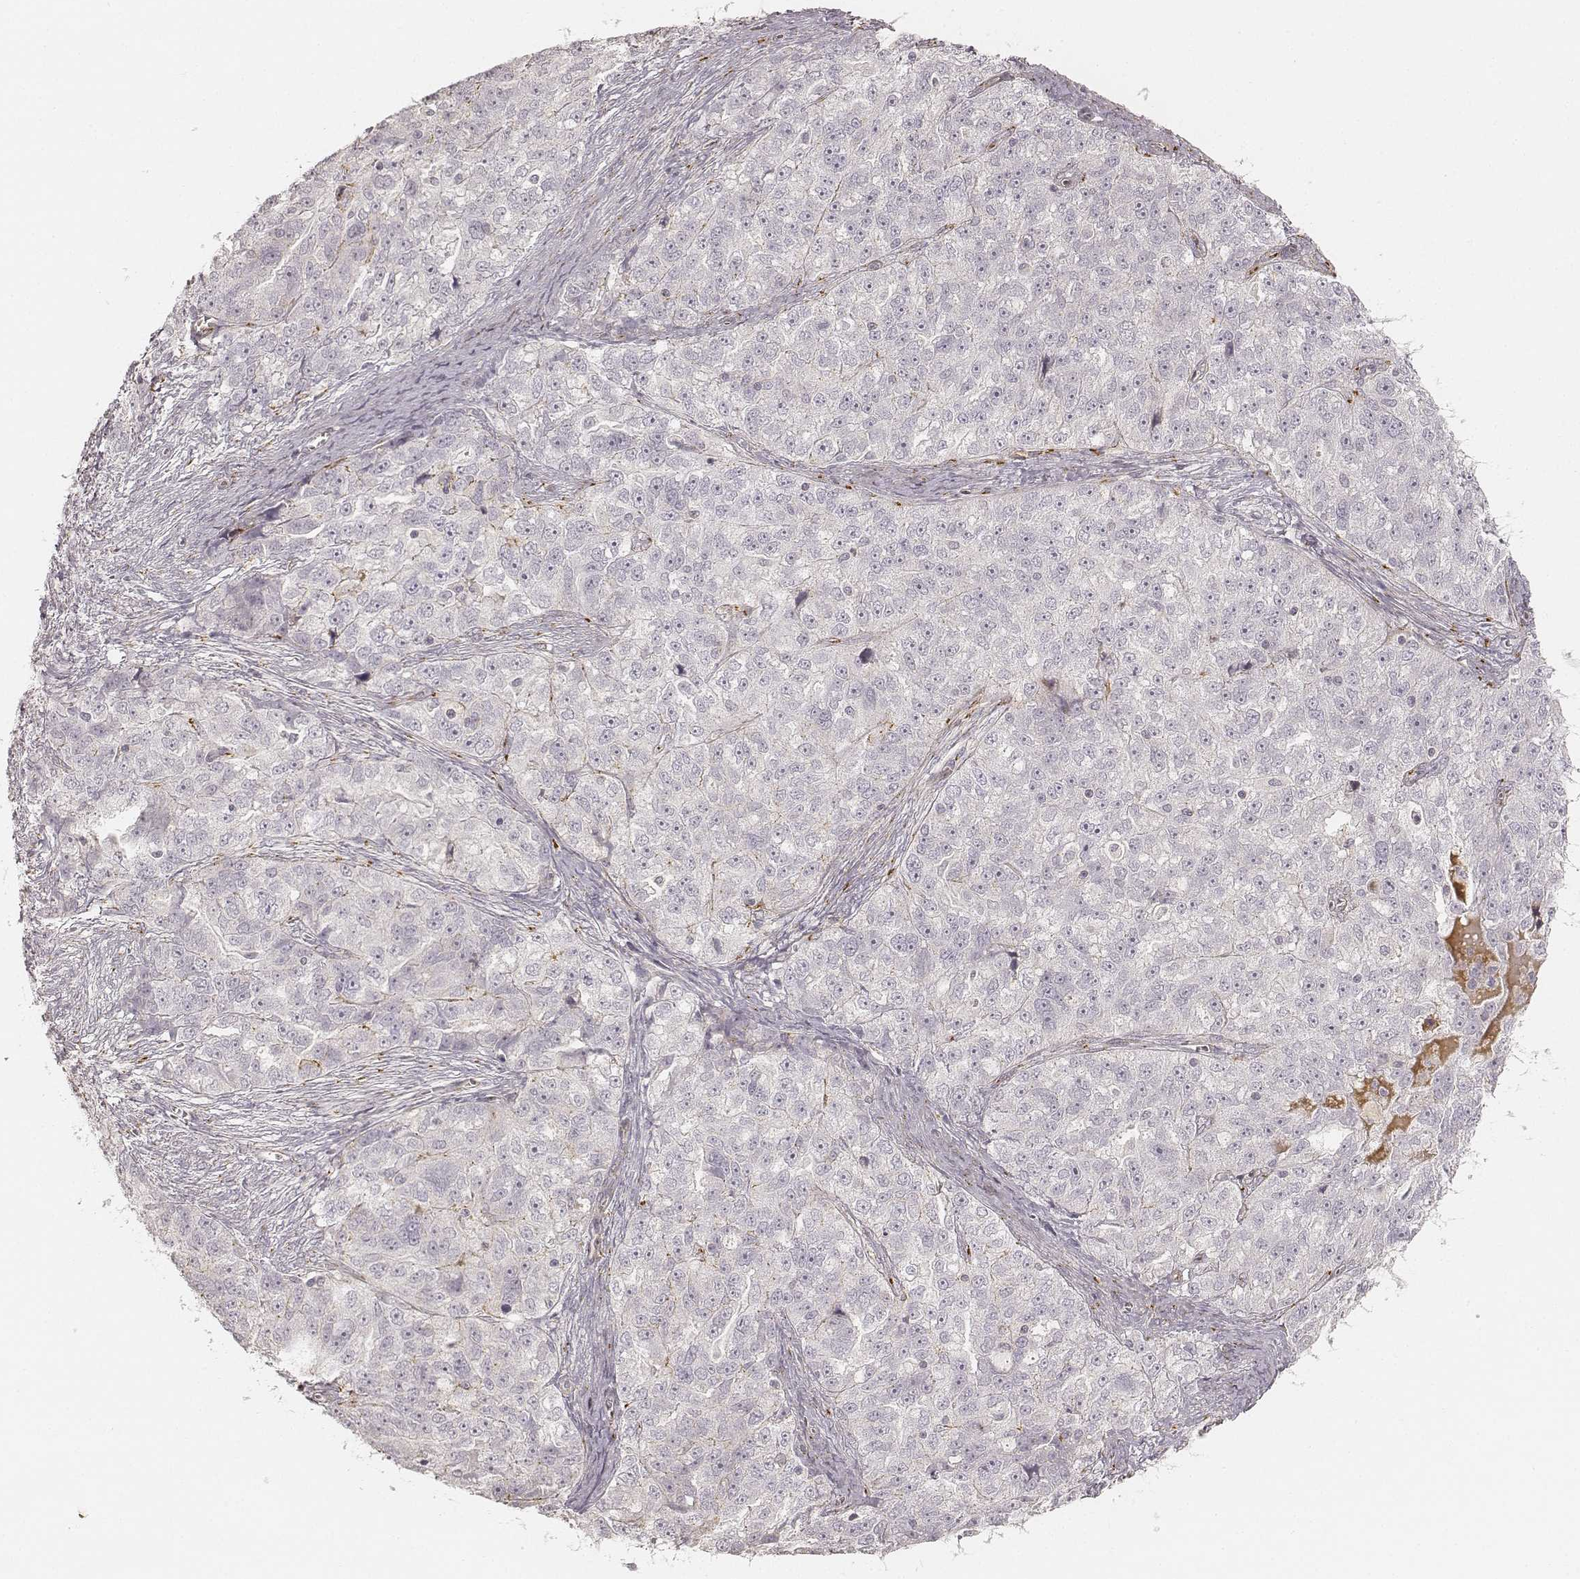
{"staining": {"intensity": "negative", "quantity": "none", "location": "none"}, "tissue": "ovarian cancer", "cell_type": "Tumor cells", "image_type": "cancer", "snomed": [{"axis": "morphology", "description": "Cystadenocarcinoma, serous, NOS"}, {"axis": "topography", "description": "Ovary"}], "caption": "The photomicrograph demonstrates no significant positivity in tumor cells of ovarian cancer (serous cystadenocarcinoma).", "gene": "GORASP2", "patient": {"sex": "female", "age": 51}}